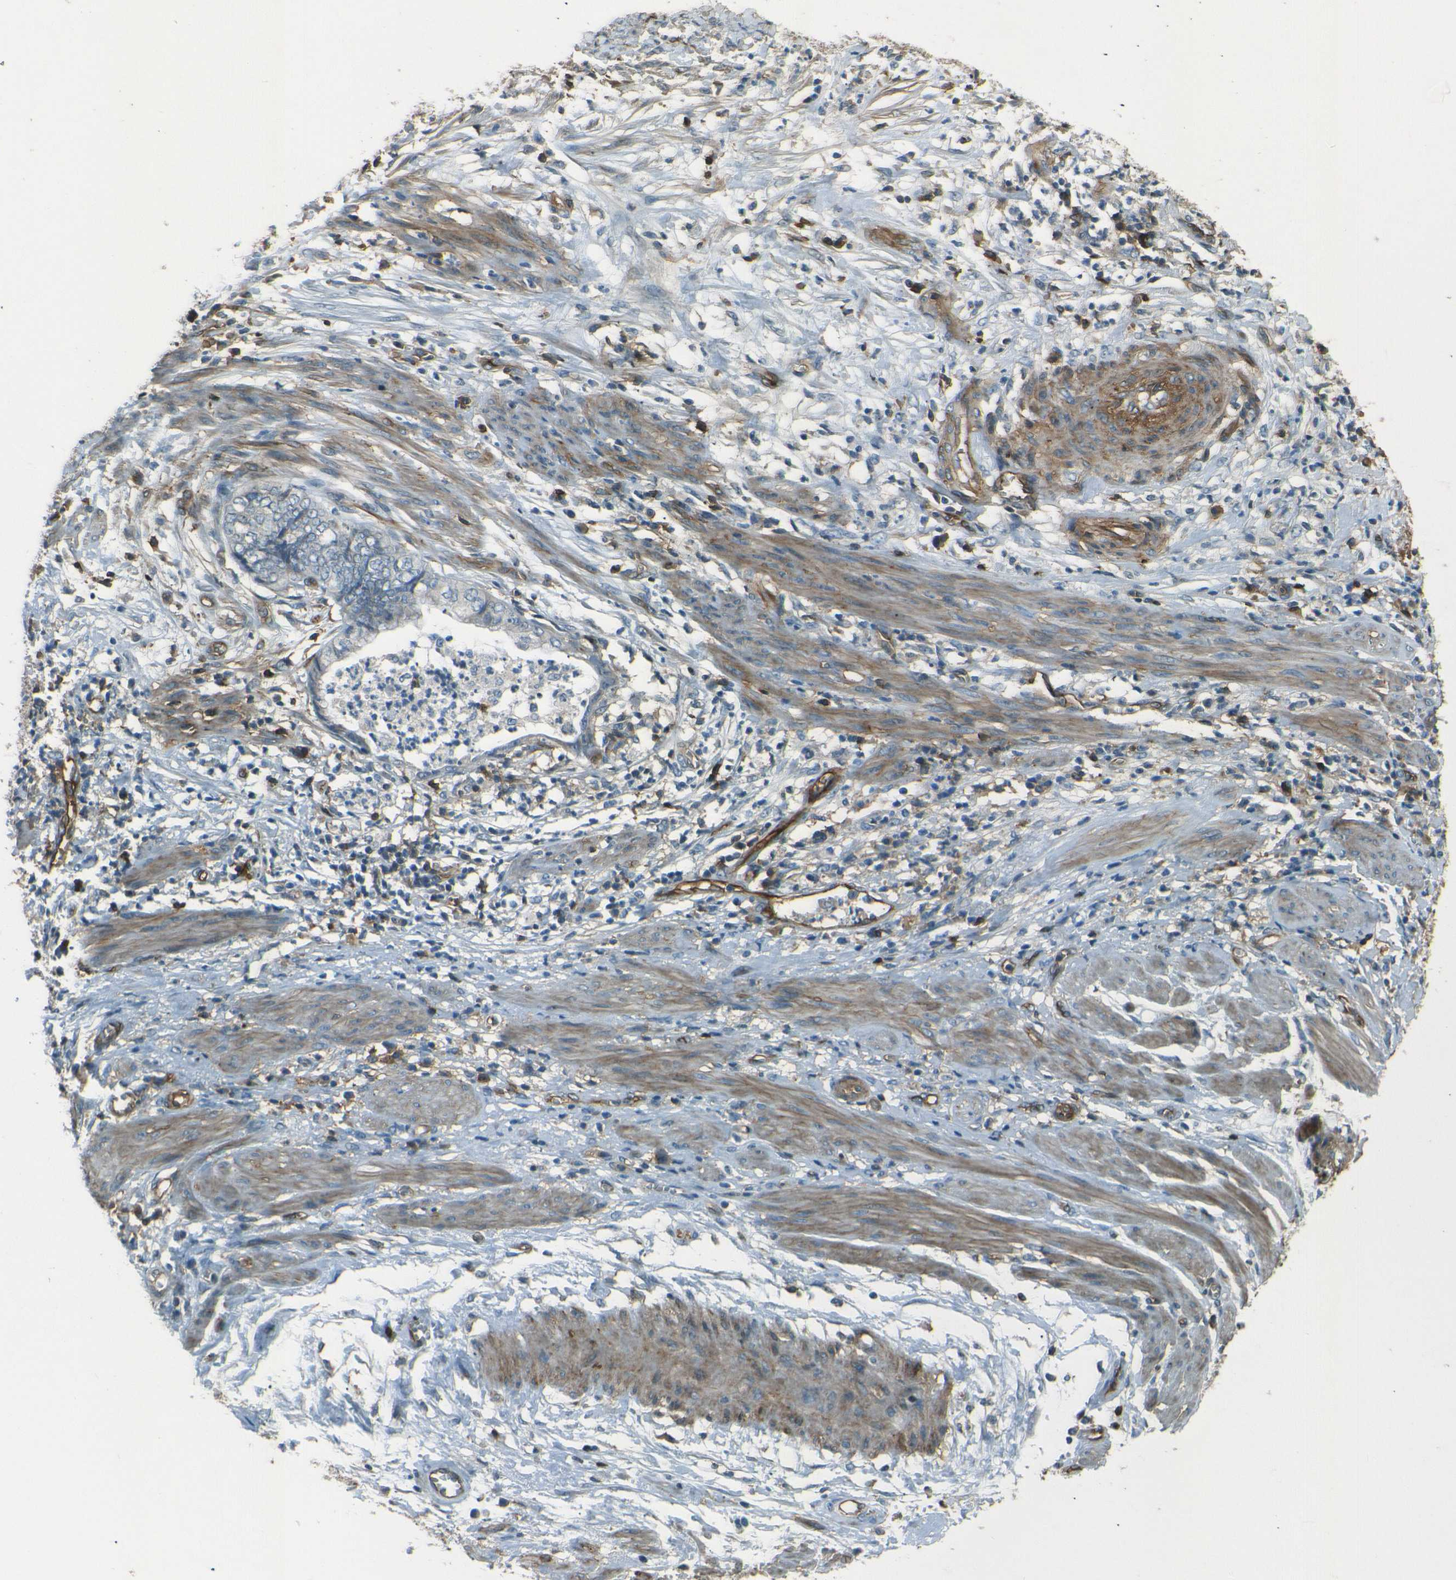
{"staining": {"intensity": "negative", "quantity": "none", "location": "none"}, "tissue": "endometrial cancer", "cell_type": "Tumor cells", "image_type": "cancer", "snomed": [{"axis": "morphology", "description": "Necrosis, NOS"}, {"axis": "morphology", "description": "Adenocarcinoma, NOS"}, {"axis": "topography", "description": "Endometrium"}], "caption": "Endometrial cancer stained for a protein using immunohistochemistry (IHC) reveals no staining tumor cells.", "gene": "ENTPD1", "patient": {"sex": "female", "age": 79}}